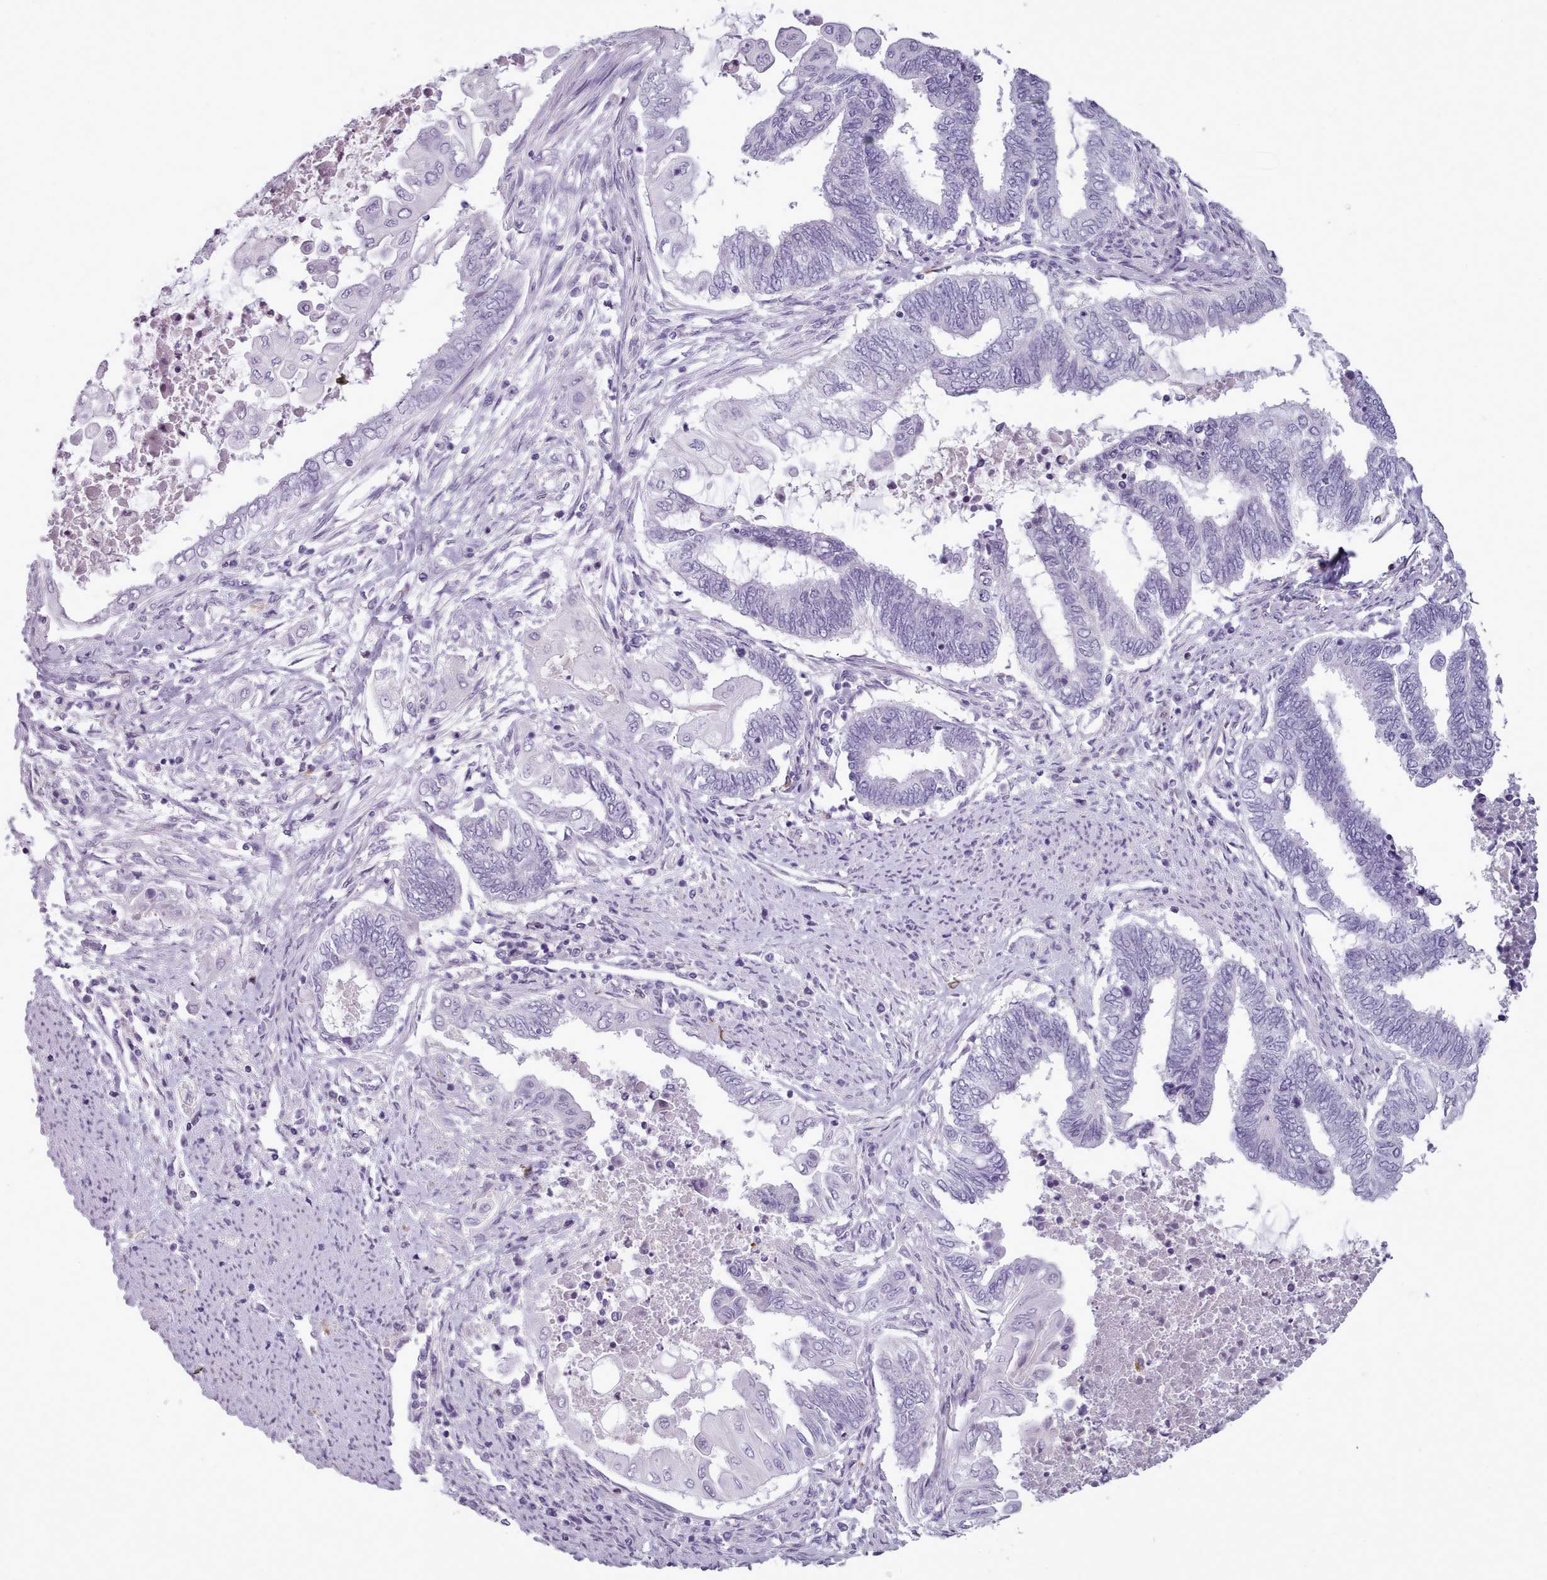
{"staining": {"intensity": "negative", "quantity": "none", "location": "none"}, "tissue": "endometrial cancer", "cell_type": "Tumor cells", "image_type": "cancer", "snomed": [{"axis": "morphology", "description": "Adenocarcinoma, NOS"}, {"axis": "topography", "description": "Uterus"}, {"axis": "topography", "description": "Endometrium"}], "caption": "This image is of endometrial cancer (adenocarcinoma) stained with immunohistochemistry (IHC) to label a protein in brown with the nuclei are counter-stained blue. There is no expression in tumor cells.", "gene": "NDST2", "patient": {"sex": "female", "age": 70}}